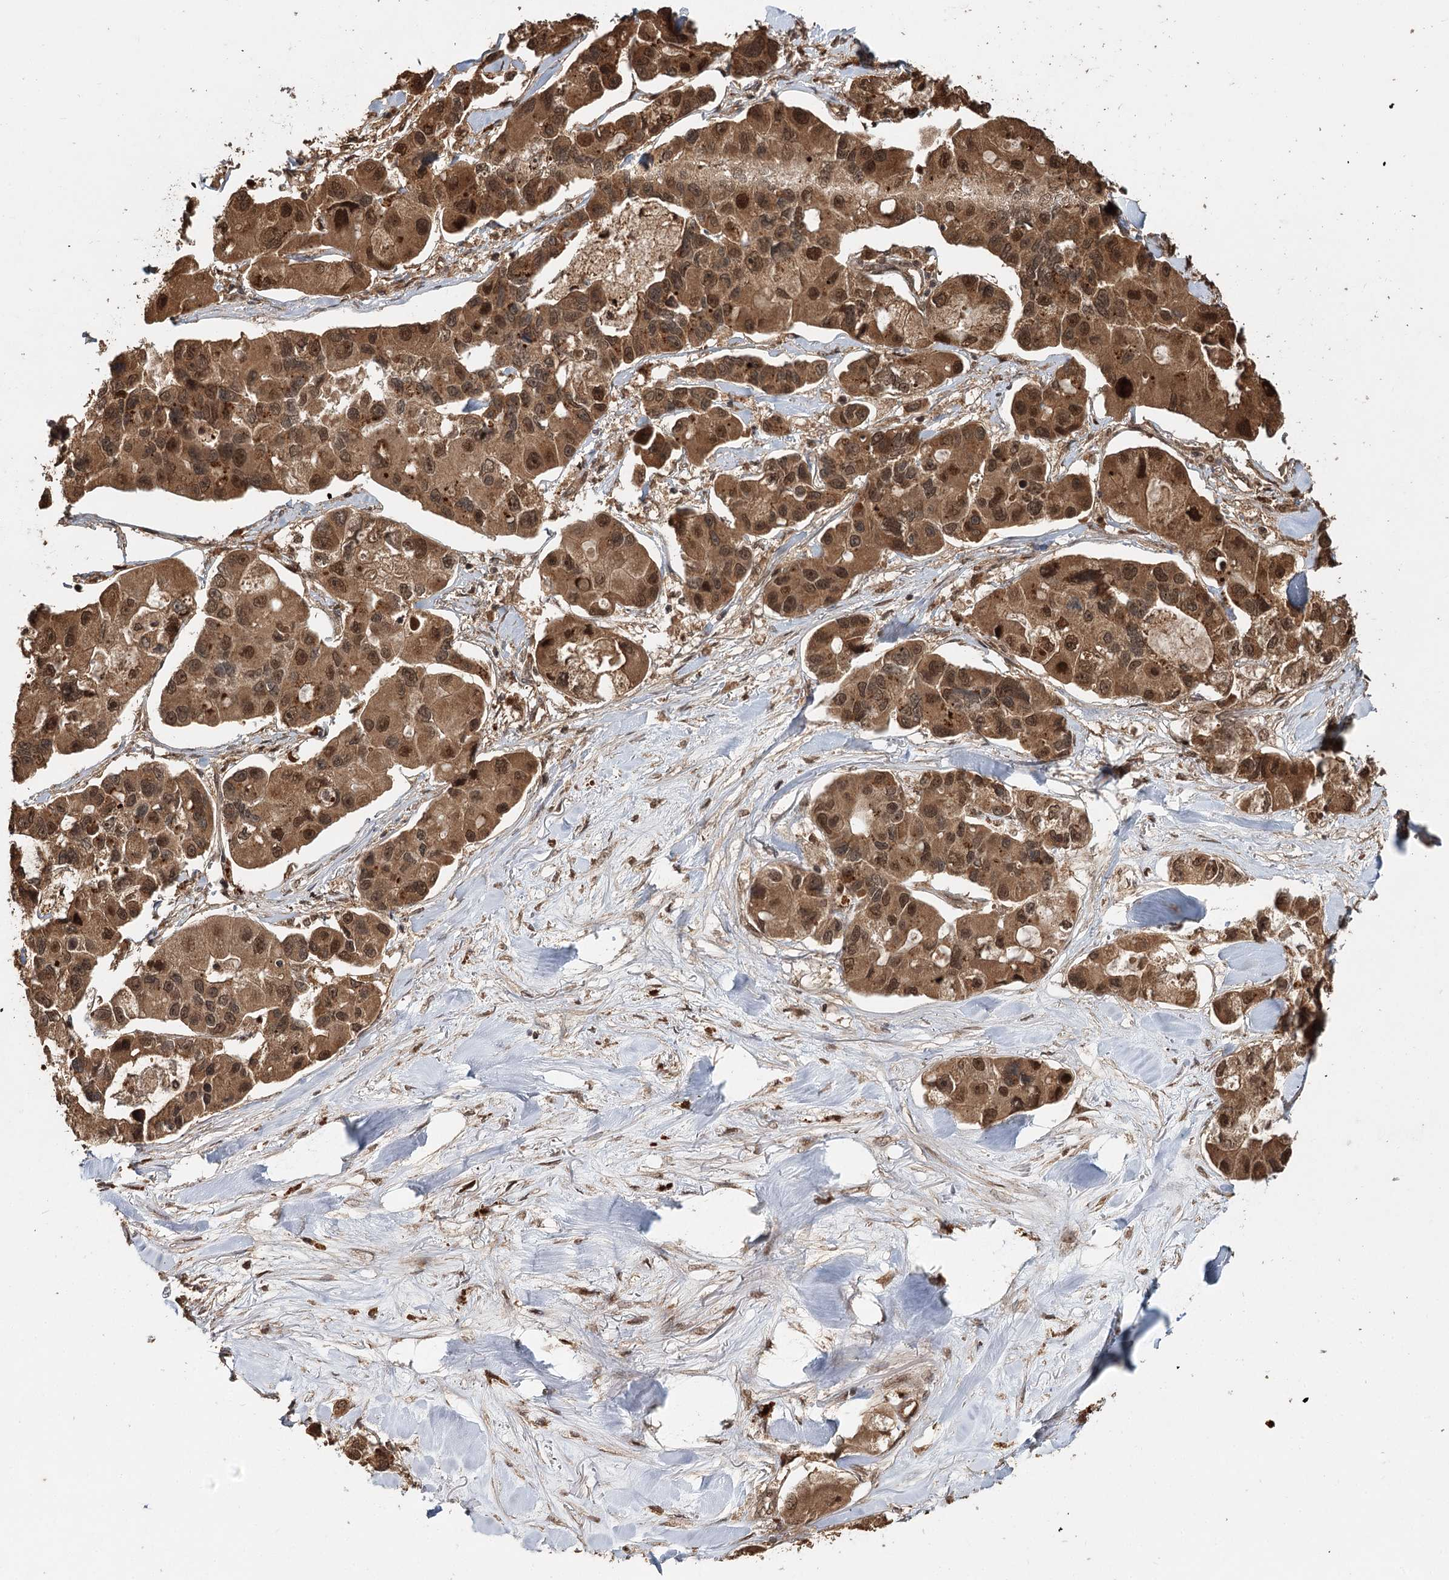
{"staining": {"intensity": "moderate", "quantity": ">75%", "location": "cytoplasmic/membranous,nuclear"}, "tissue": "lung cancer", "cell_type": "Tumor cells", "image_type": "cancer", "snomed": [{"axis": "morphology", "description": "Adenocarcinoma, NOS"}, {"axis": "topography", "description": "Lung"}], "caption": "DAB immunohistochemical staining of adenocarcinoma (lung) demonstrates moderate cytoplasmic/membranous and nuclear protein positivity in about >75% of tumor cells. (DAB (3,3'-diaminobenzidine) IHC, brown staining for protein, blue staining for nuclei).", "gene": "N6AMT1", "patient": {"sex": "female", "age": 54}}